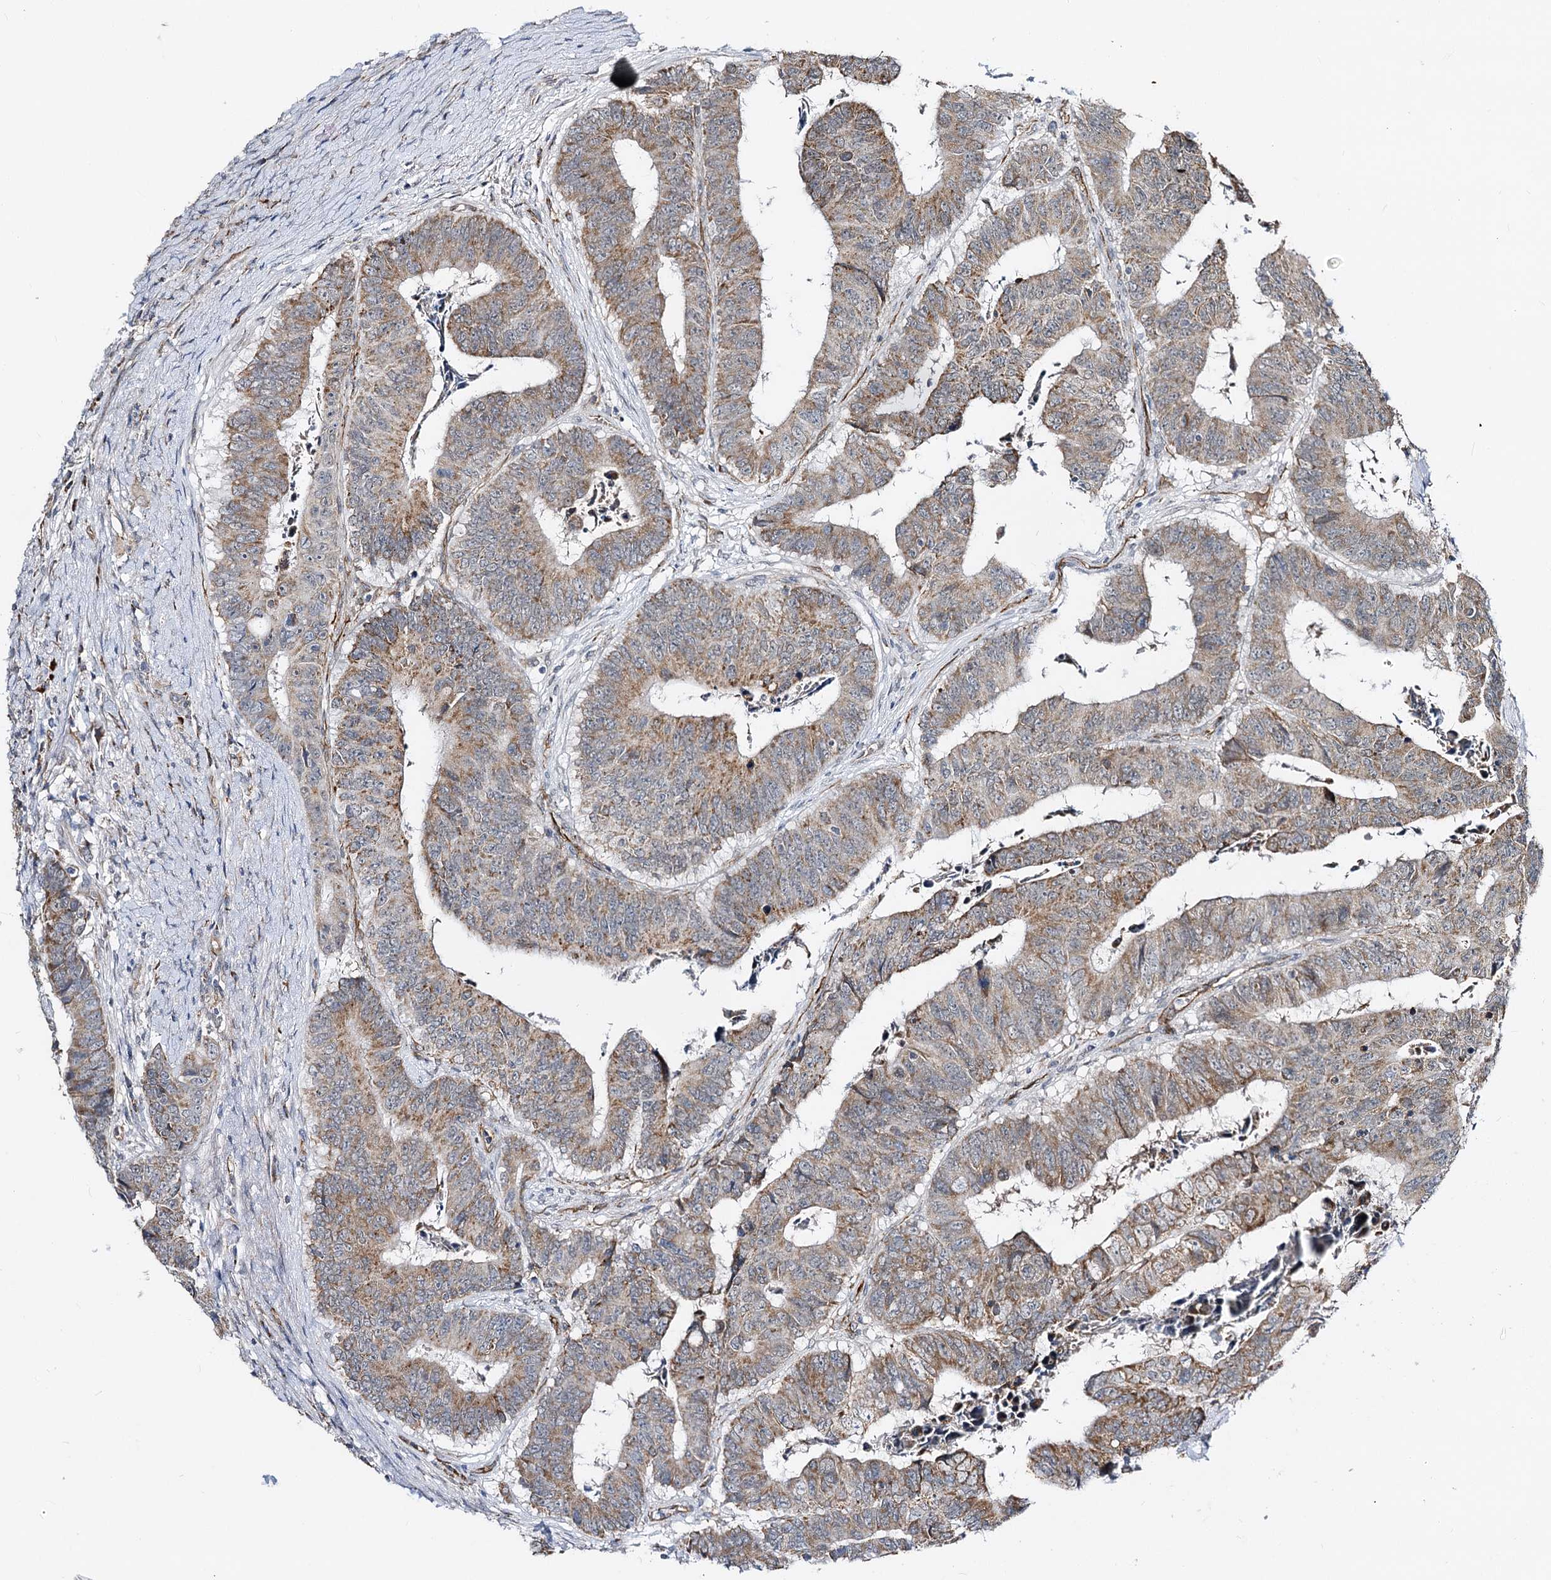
{"staining": {"intensity": "moderate", "quantity": "25%-75%", "location": "cytoplasmic/membranous"}, "tissue": "colorectal cancer", "cell_type": "Tumor cells", "image_type": "cancer", "snomed": [{"axis": "morphology", "description": "Adenocarcinoma, NOS"}, {"axis": "topography", "description": "Rectum"}], "caption": "An IHC histopathology image of neoplastic tissue is shown. Protein staining in brown highlights moderate cytoplasmic/membranous positivity in colorectal adenocarcinoma within tumor cells.", "gene": "CBR4", "patient": {"sex": "male", "age": 84}}